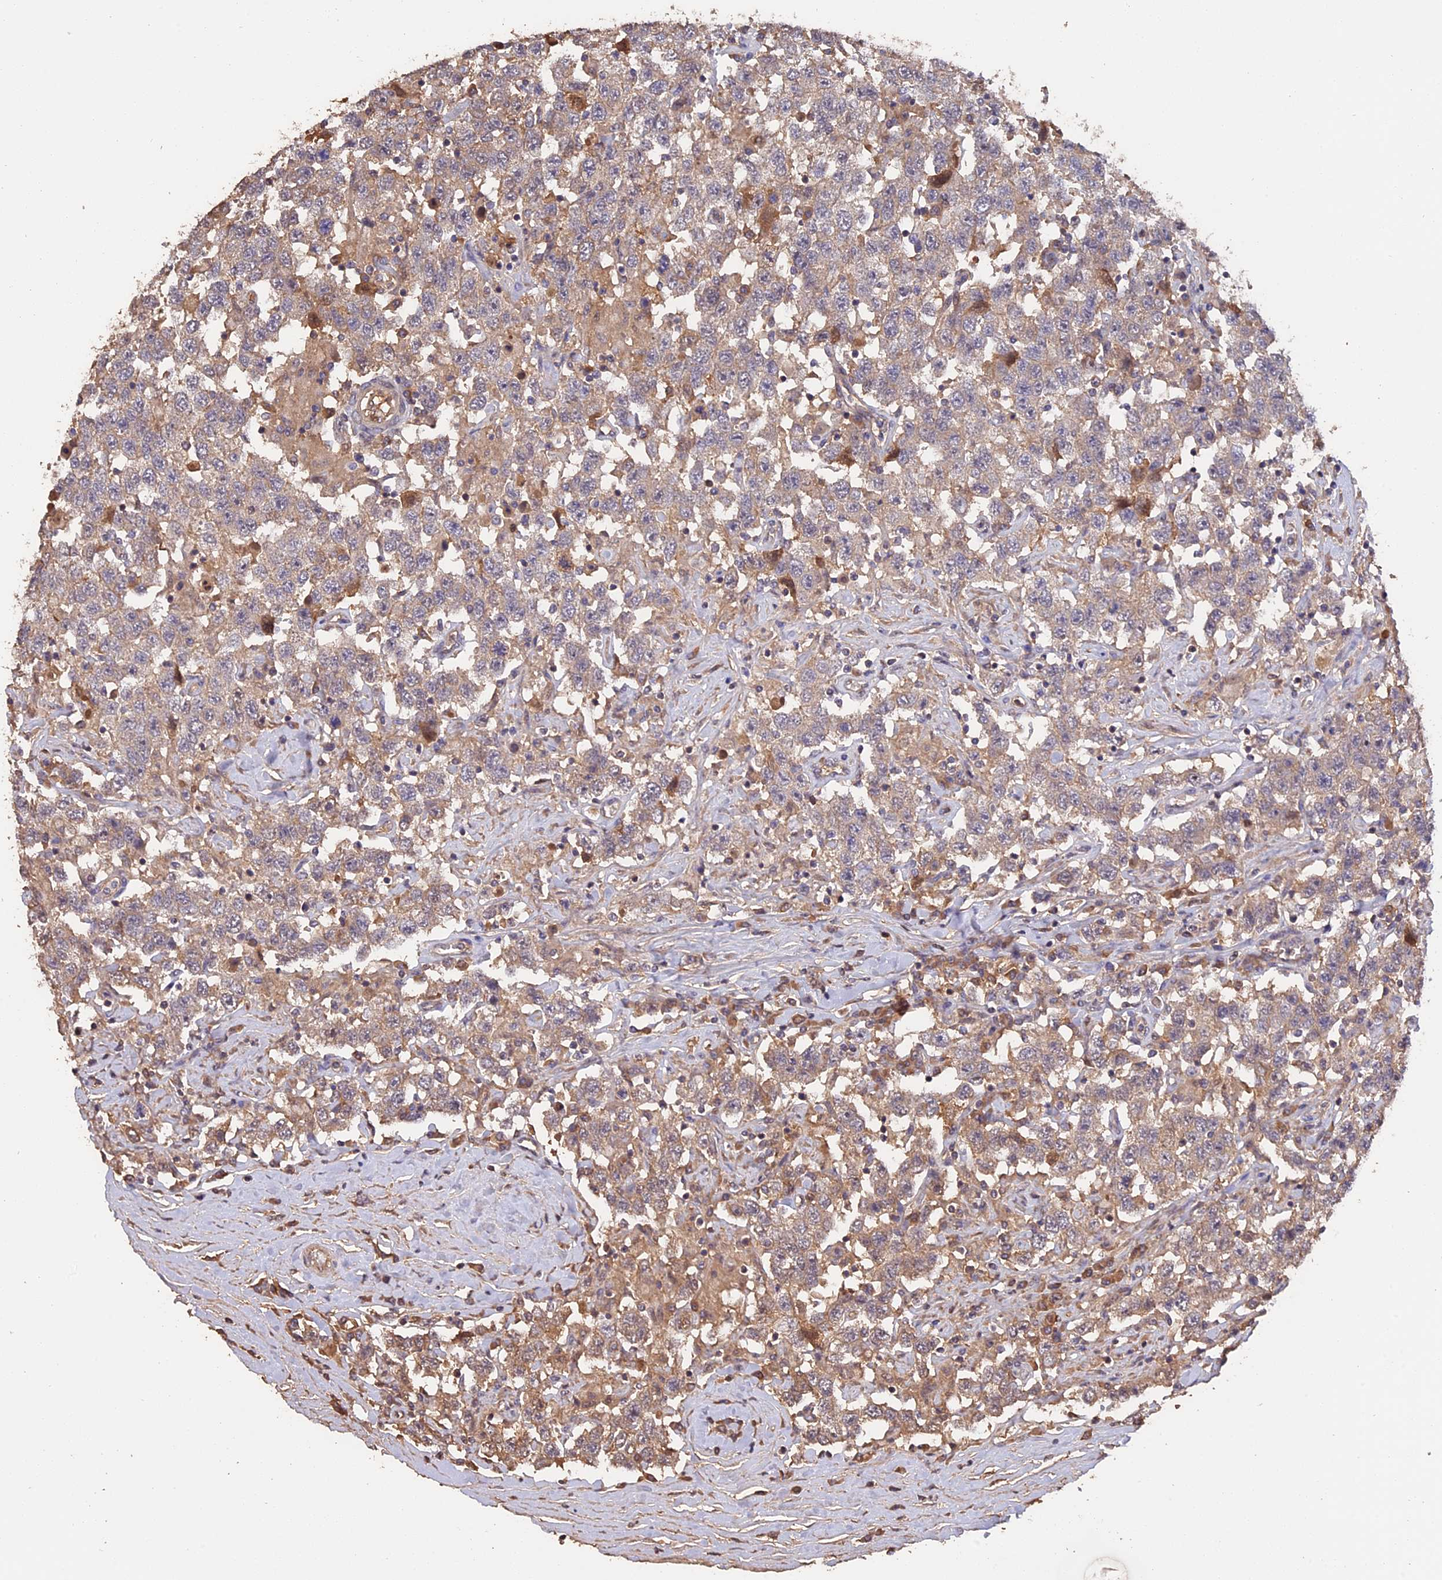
{"staining": {"intensity": "weak", "quantity": "25%-75%", "location": "cytoplasmic/membranous"}, "tissue": "testis cancer", "cell_type": "Tumor cells", "image_type": "cancer", "snomed": [{"axis": "morphology", "description": "Seminoma, NOS"}, {"axis": "topography", "description": "Testis"}], "caption": "Immunohistochemistry photomicrograph of human testis seminoma stained for a protein (brown), which demonstrates low levels of weak cytoplasmic/membranous expression in about 25%-75% of tumor cells.", "gene": "RASAL1", "patient": {"sex": "male", "age": 41}}